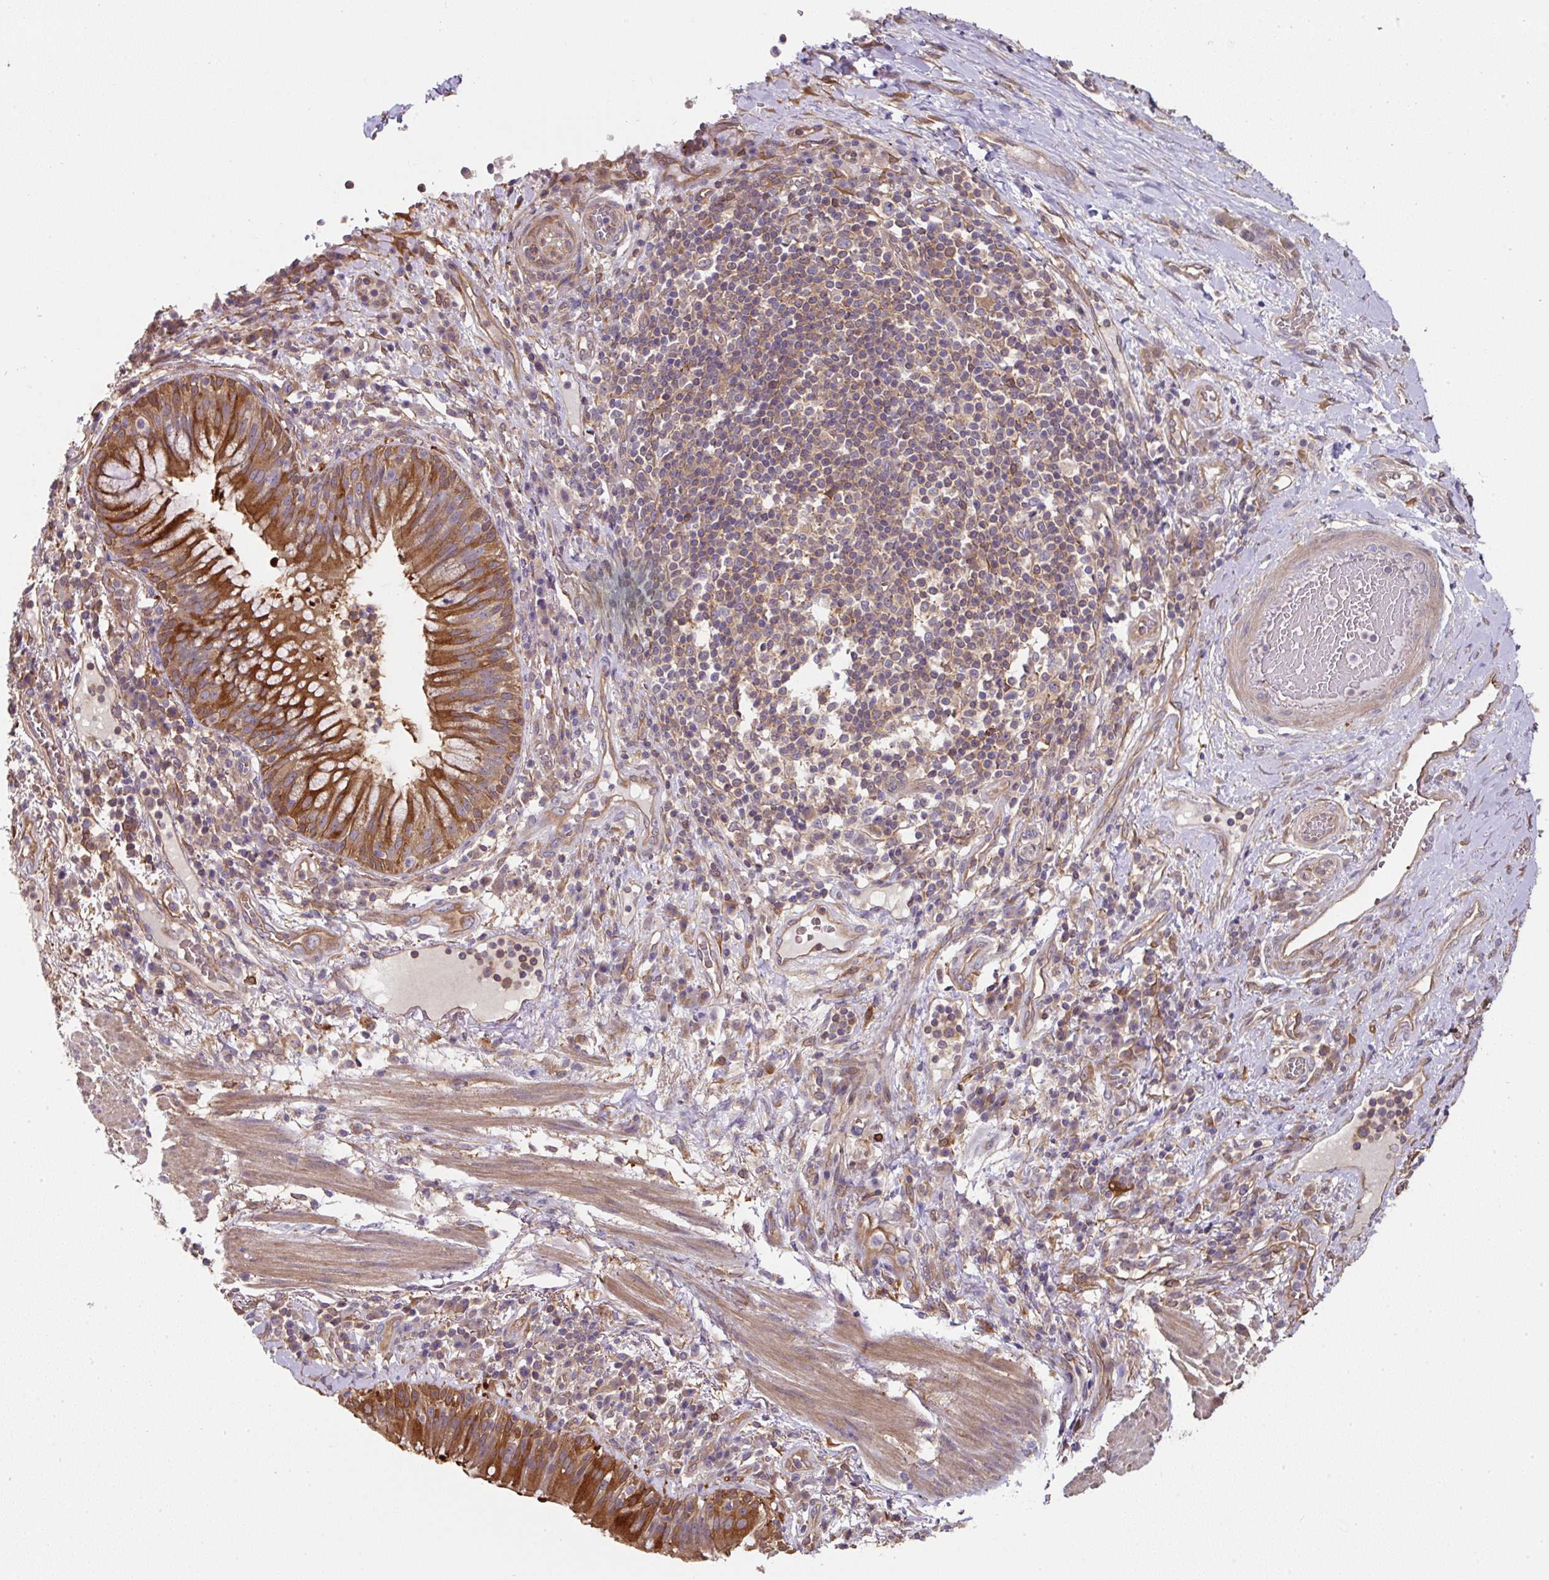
{"staining": {"intensity": "strong", "quantity": ">75%", "location": "cytoplasmic/membranous"}, "tissue": "bronchus", "cell_type": "Respiratory epithelial cells", "image_type": "normal", "snomed": [{"axis": "morphology", "description": "Normal tissue, NOS"}, {"axis": "topography", "description": "Cartilage tissue"}, {"axis": "topography", "description": "Bronchus"}], "caption": "Bronchus stained with DAB immunohistochemistry (IHC) displays high levels of strong cytoplasmic/membranous expression in about >75% of respiratory epithelial cells.", "gene": "ST13", "patient": {"sex": "male", "age": 56}}